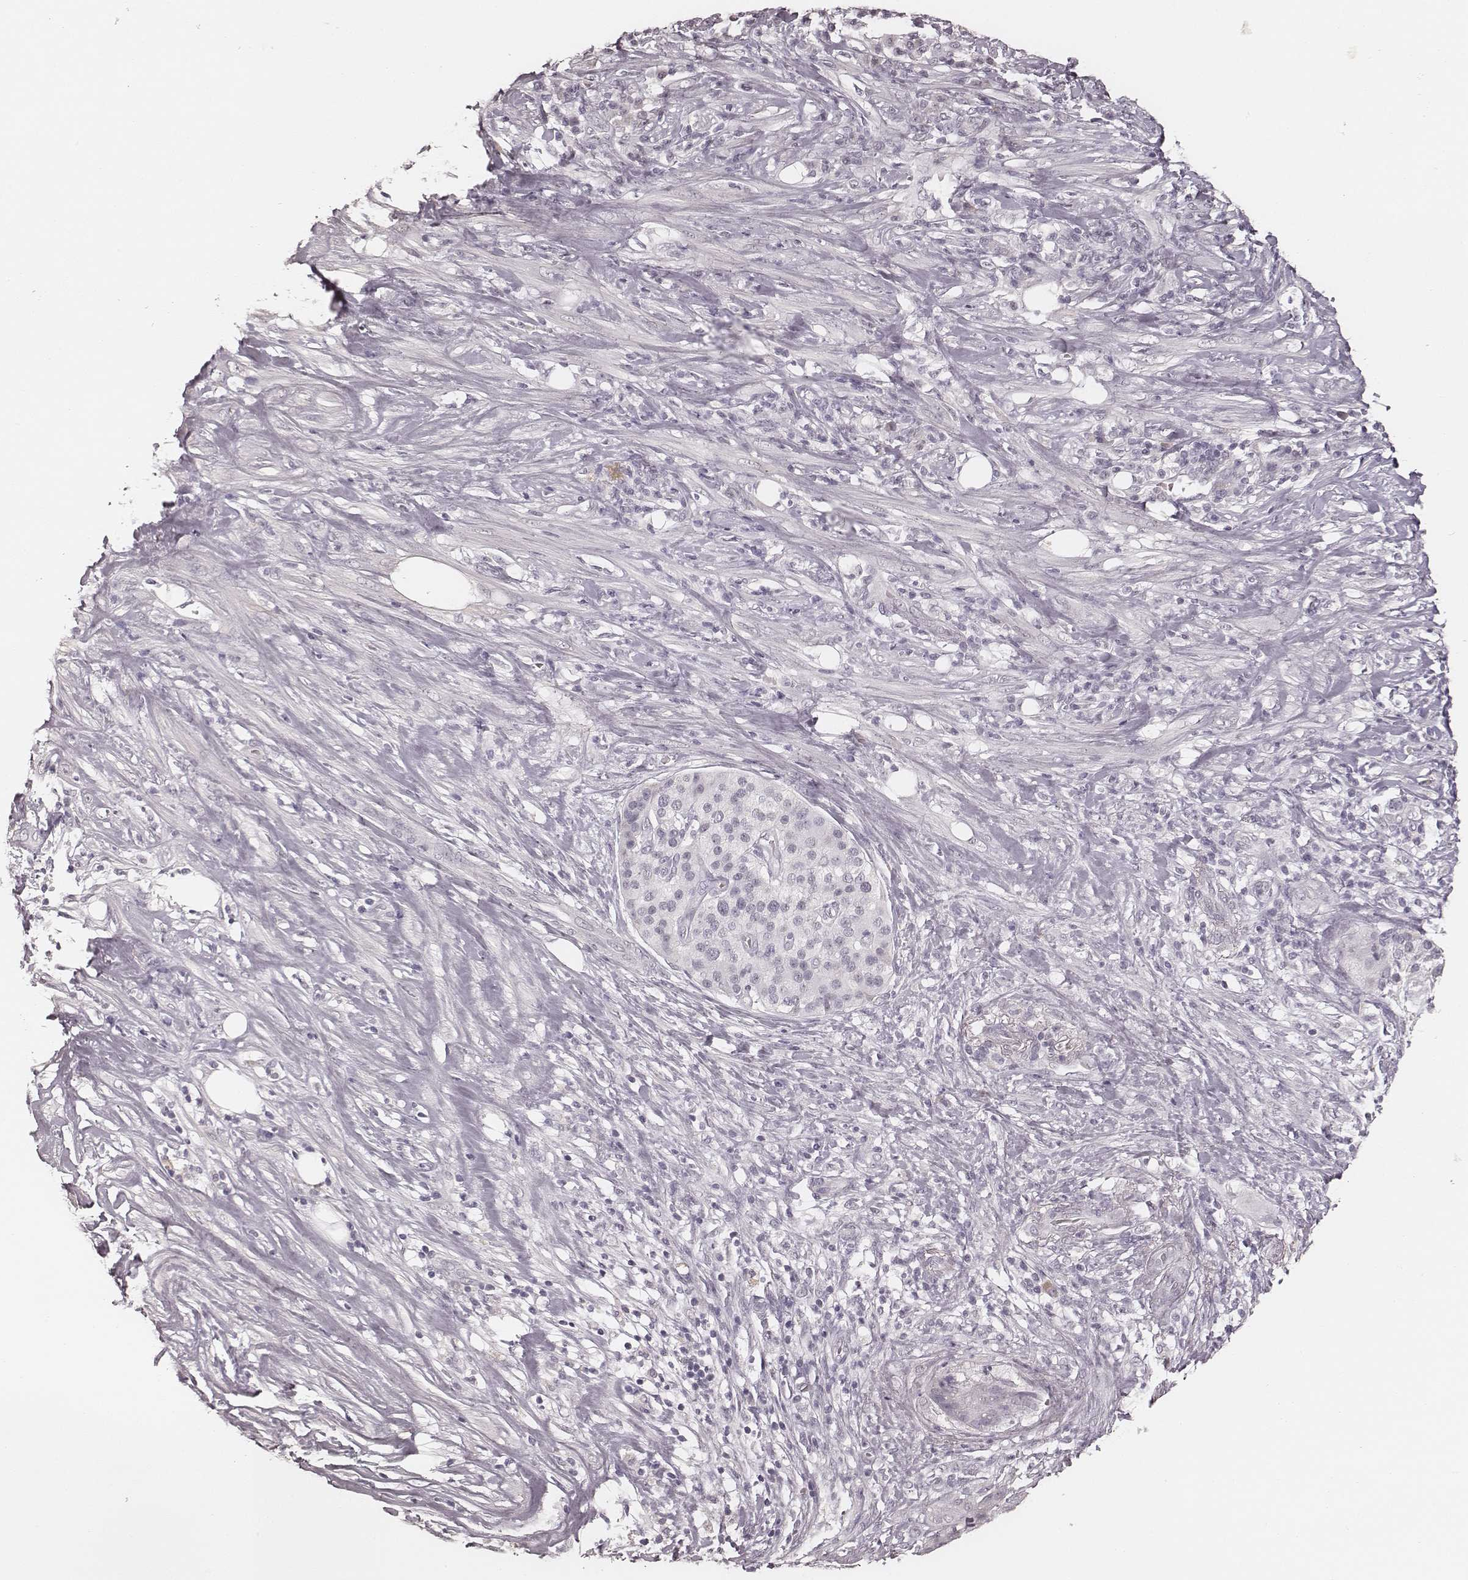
{"staining": {"intensity": "negative", "quantity": "none", "location": "none"}, "tissue": "pancreatic cancer", "cell_type": "Tumor cells", "image_type": "cancer", "snomed": [{"axis": "morphology", "description": "Normal tissue, NOS"}, {"axis": "morphology", "description": "Inflammation, NOS"}, {"axis": "morphology", "description": "Adenocarcinoma, NOS"}, {"axis": "topography", "description": "Pancreas"}], "caption": "An immunohistochemistry histopathology image of pancreatic cancer is shown. There is no staining in tumor cells of pancreatic cancer.", "gene": "MSX1", "patient": {"sex": "male", "age": 57}}